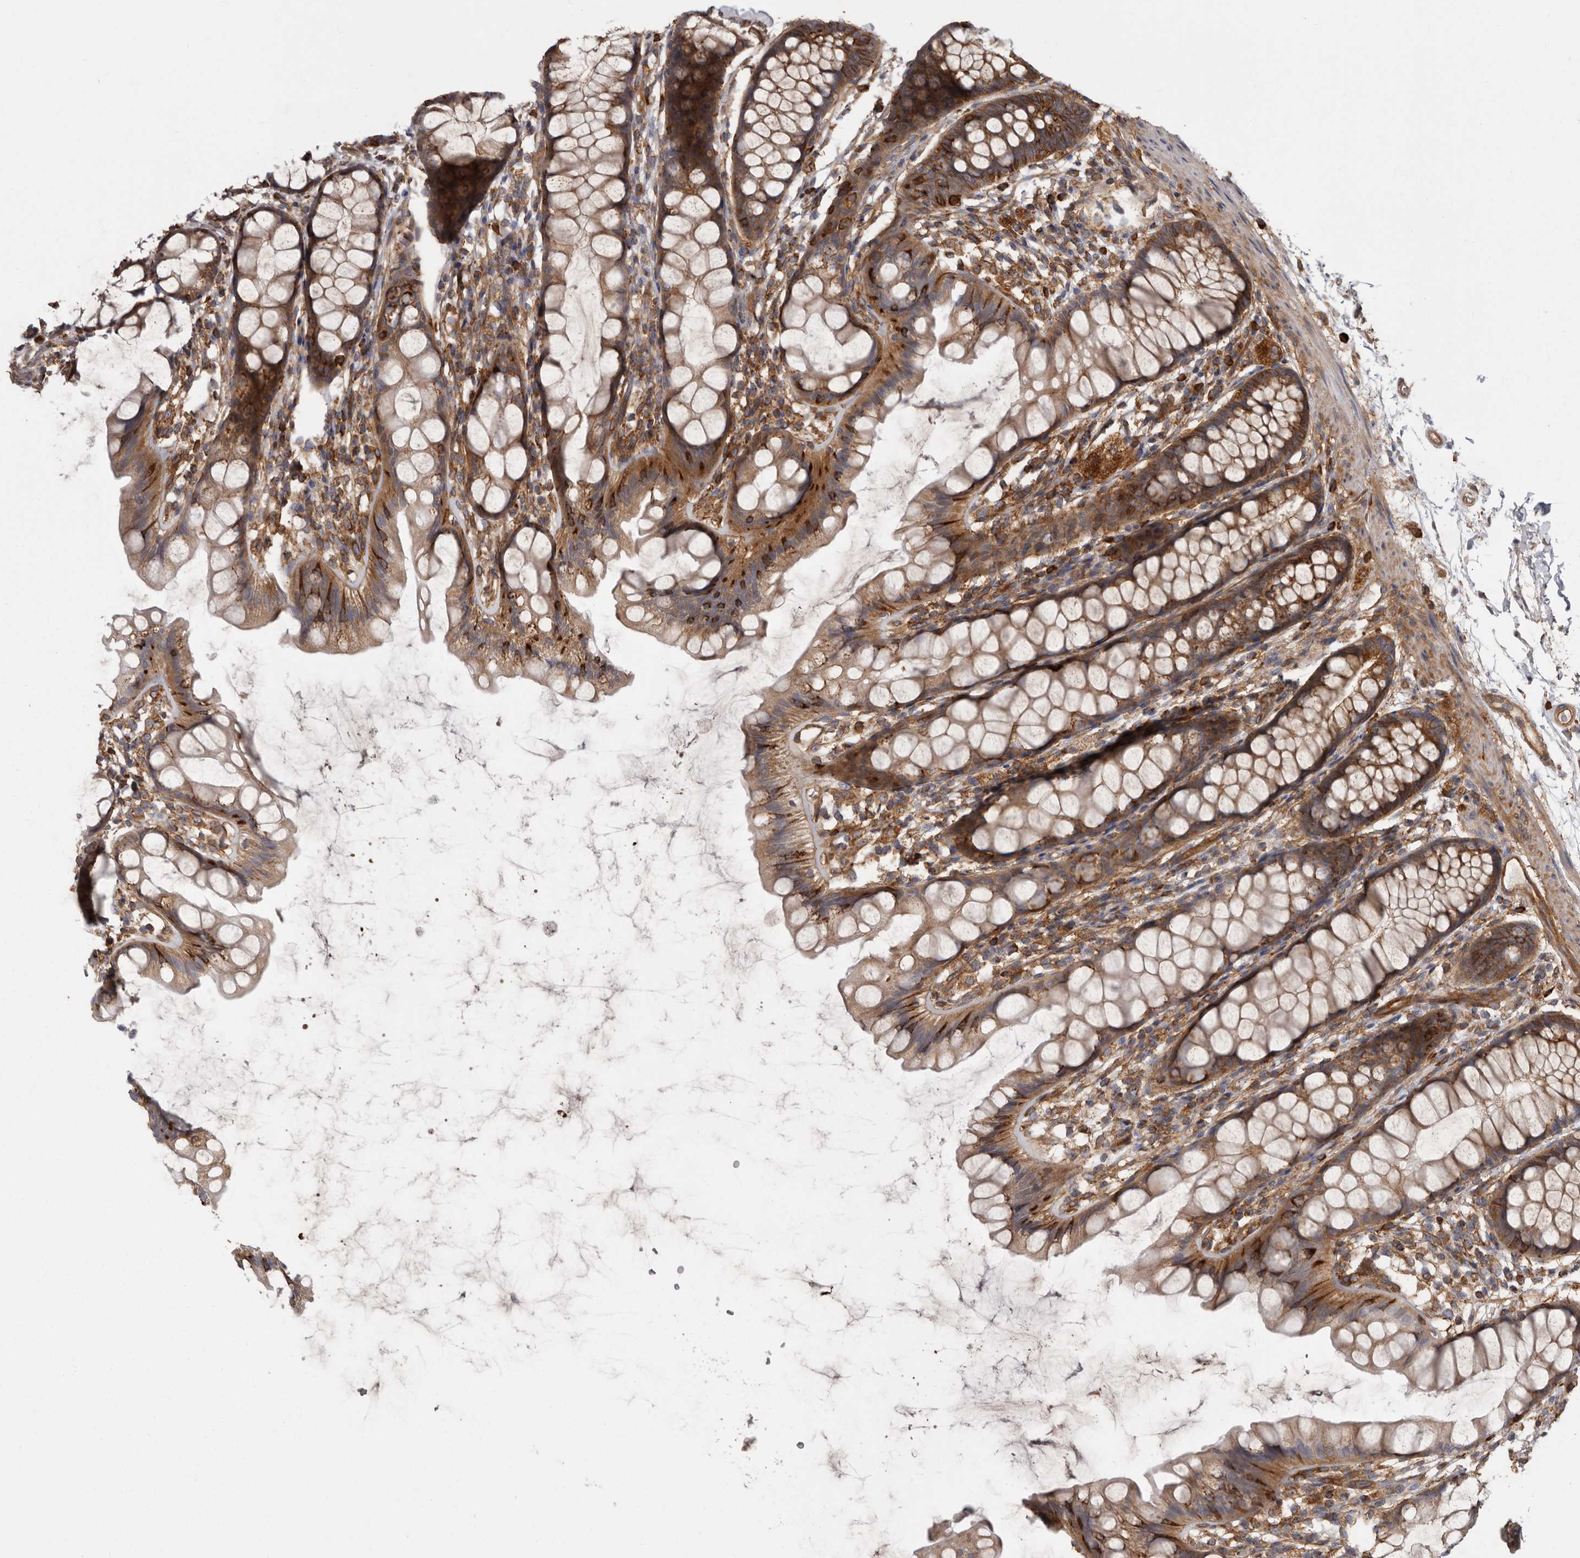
{"staining": {"intensity": "strong", "quantity": ">75%", "location": "cytoplasmic/membranous"}, "tissue": "rectum", "cell_type": "Glandular cells", "image_type": "normal", "snomed": [{"axis": "morphology", "description": "Normal tissue, NOS"}, {"axis": "topography", "description": "Rectum"}], "caption": "Human rectum stained with a brown dye displays strong cytoplasmic/membranous positive expression in approximately >75% of glandular cells.", "gene": "ENAH", "patient": {"sex": "female", "age": 65}}